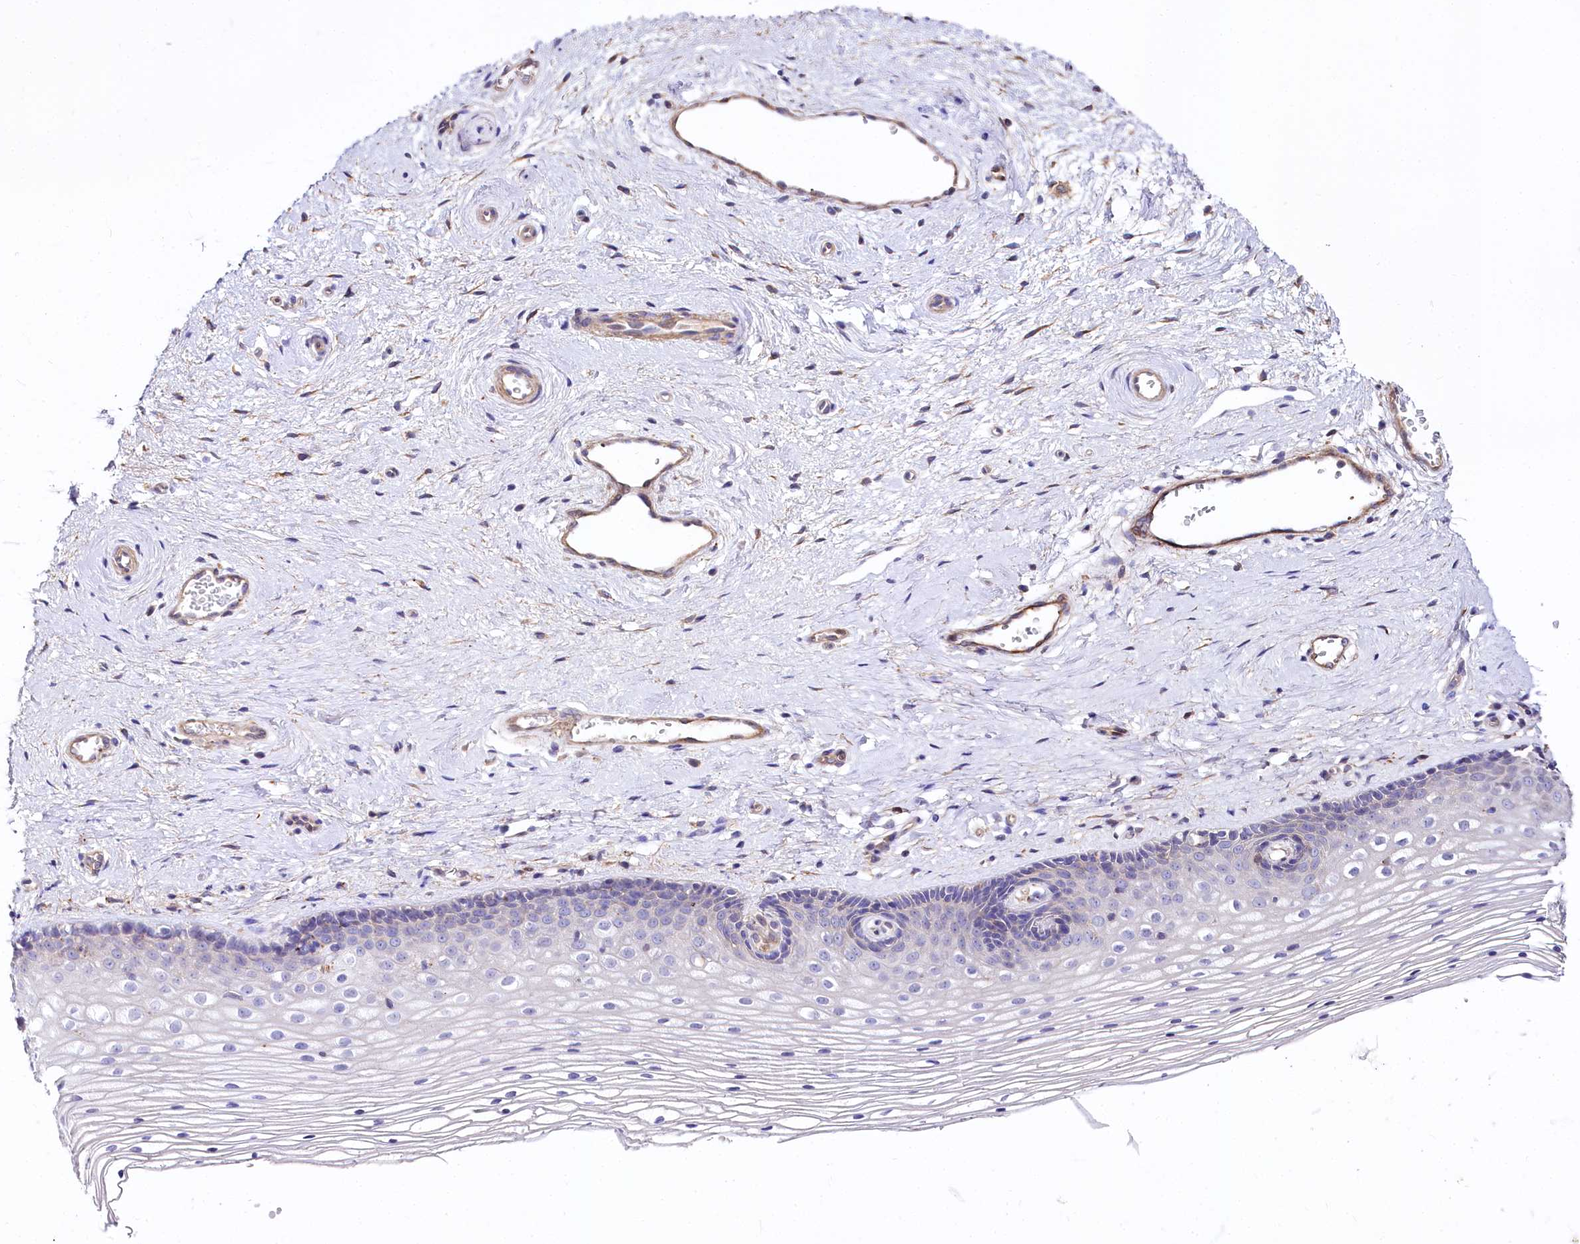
{"staining": {"intensity": "negative", "quantity": "none", "location": "none"}, "tissue": "vagina", "cell_type": "Squamous epithelial cells", "image_type": "normal", "snomed": [{"axis": "morphology", "description": "Normal tissue, NOS"}, {"axis": "topography", "description": "Vagina"}], "caption": "Micrograph shows no significant protein expression in squamous epithelial cells of unremarkable vagina.", "gene": "FCHSD2", "patient": {"sex": "female", "age": 46}}